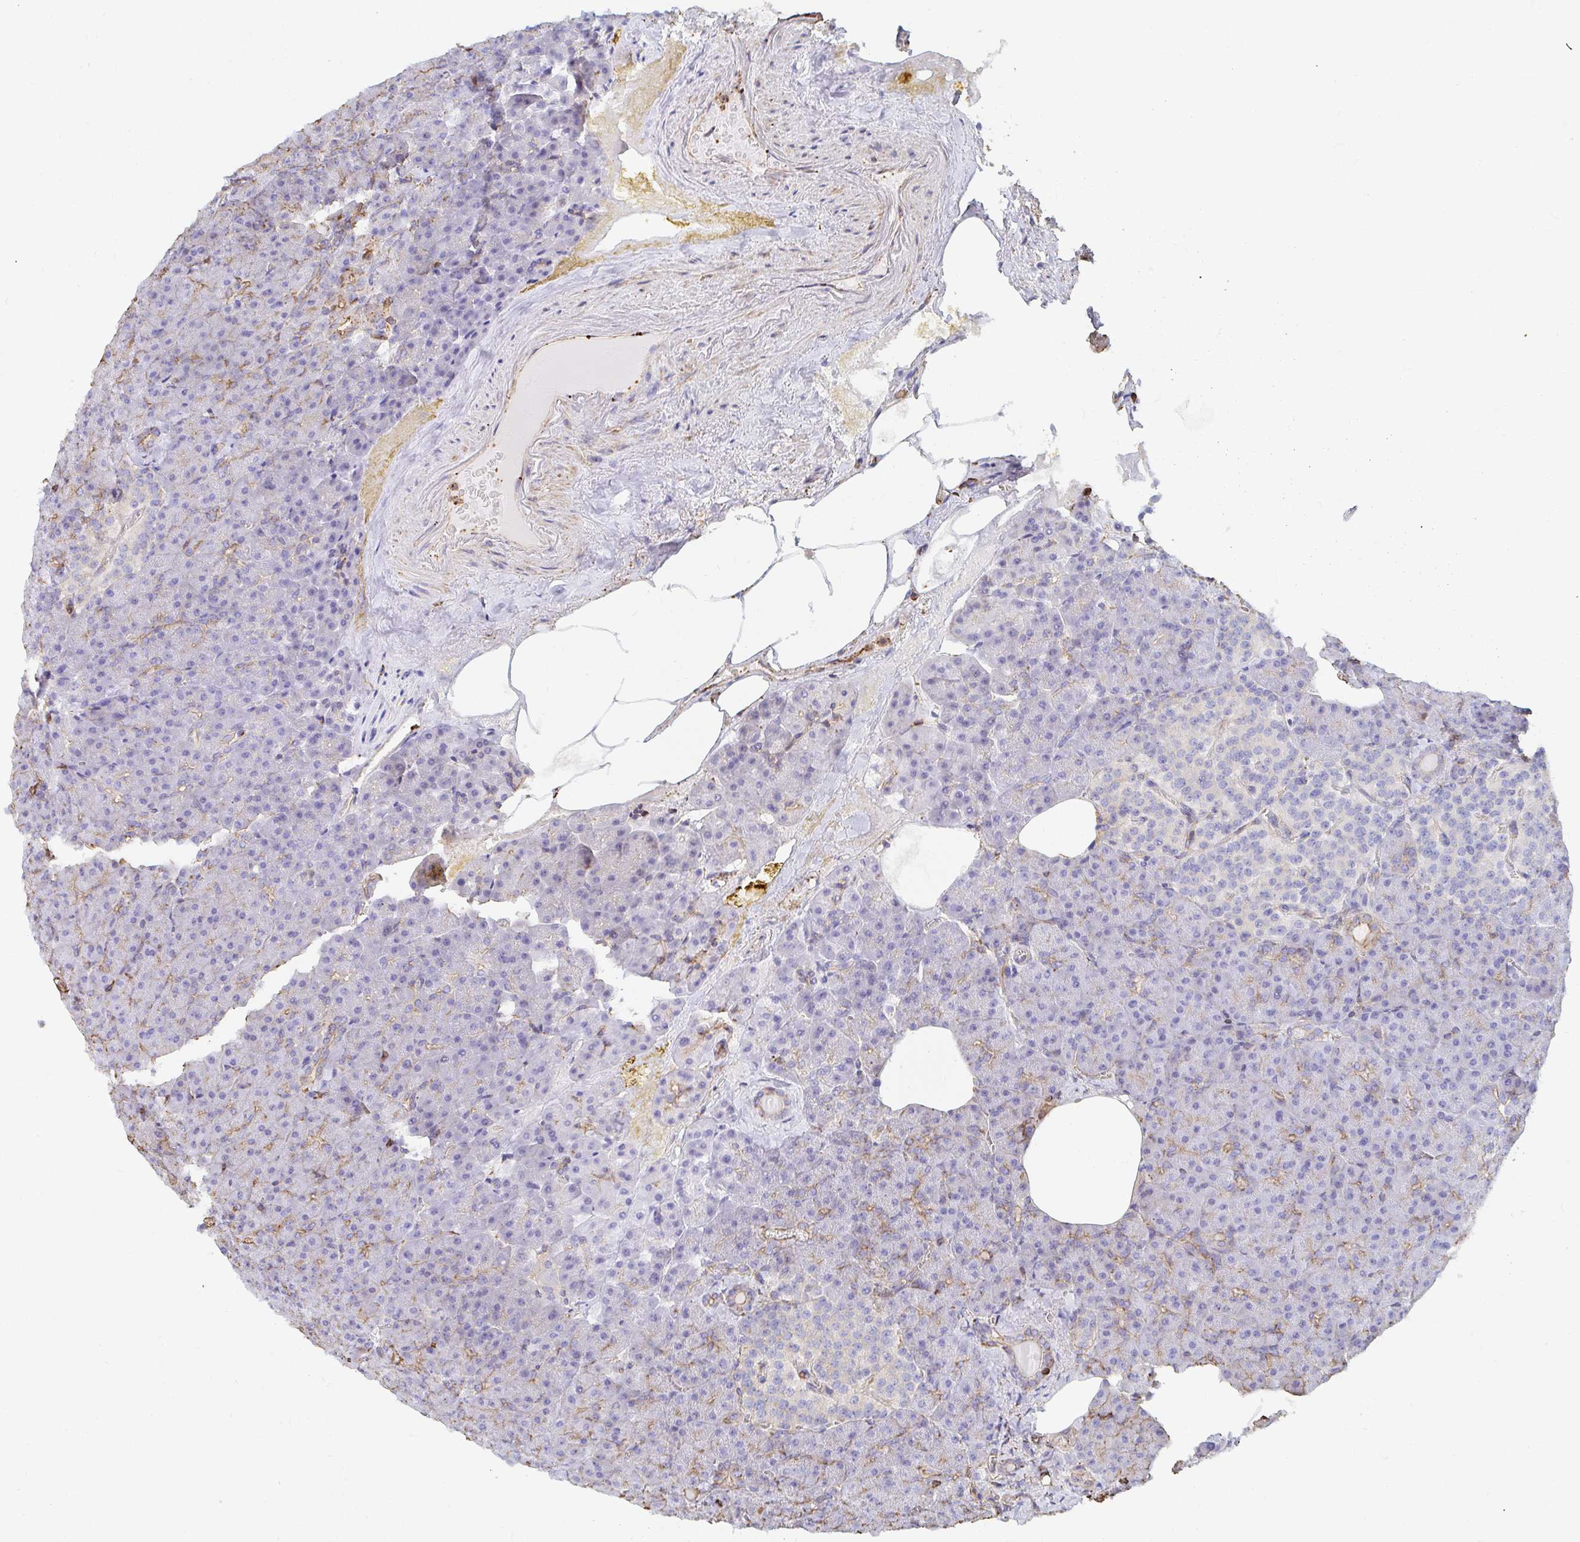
{"staining": {"intensity": "moderate", "quantity": "25%-75%", "location": "cytoplasmic/membranous"}, "tissue": "pancreas", "cell_type": "Exocrine glandular cells", "image_type": "normal", "snomed": [{"axis": "morphology", "description": "Normal tissue, NOS"}, {"axis": "topography", "description": "Pancreas"}], "caption": "IHC micrograph of benign pancreas stained for a protein (brown), which demonstrates medium levels of moderate cytoplasmic/membranous positivity in about 25%-75% of exocrine glandular cells.", "gene": "PTPN14", "patient": {"sex": "female", "age": 74}}